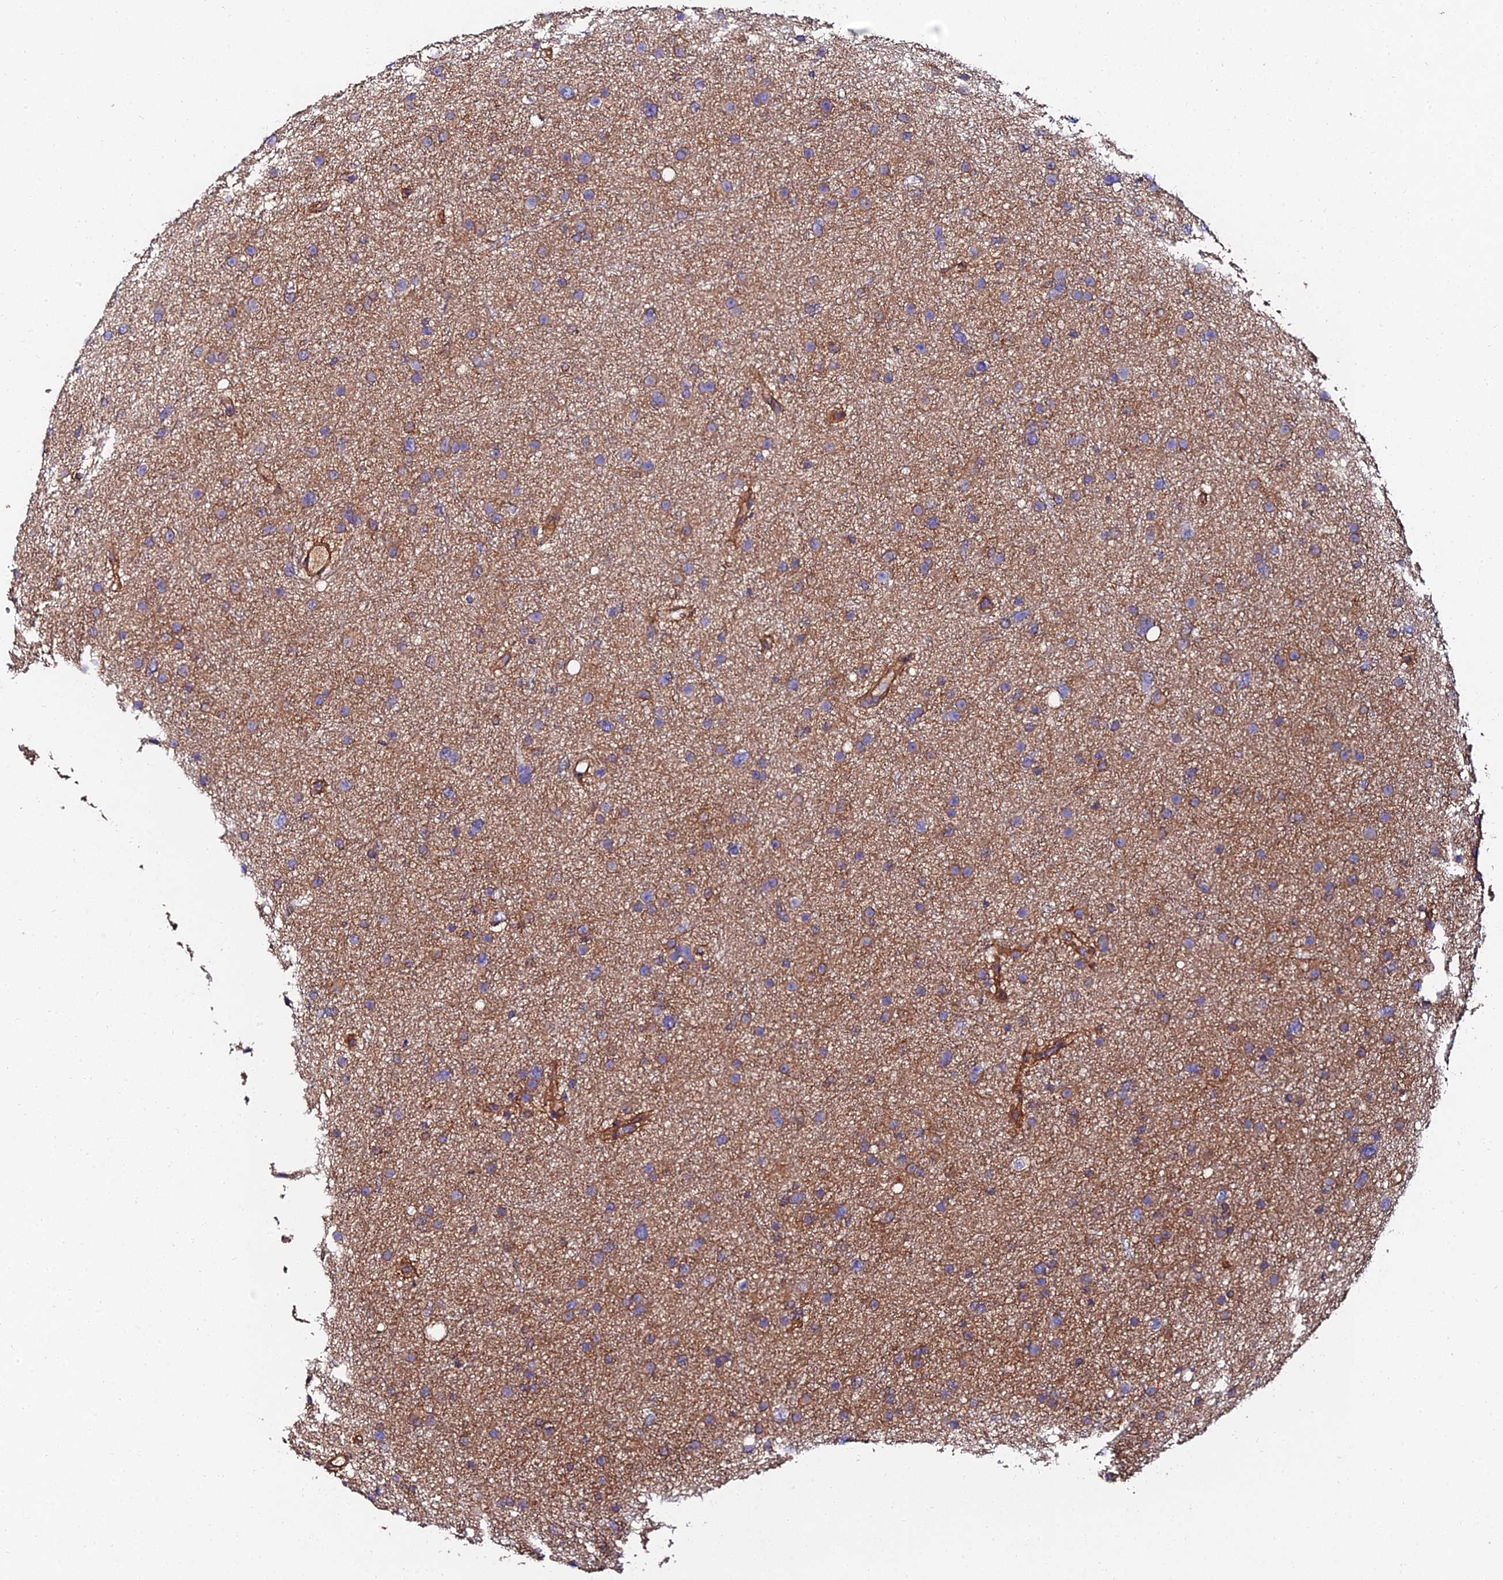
{"staining": {"intensity": "weak", "quantity": "25%-75%", "location": "cytoplasmic/membranous"}, "tissue": "glioma", "cell_type": "Tumor cells", "image_type": "cancer", "snomed": [{"axis": "morphology", "description": "Glioma, malignant, Low grade"}, {"axis": "topography", "description": "Cerebral cortex"}], "caption": "This is a histology image of immunohistochemistry staining of glioma, which shows weak staining in the cytoplasmic/membranous of tumor cells.", "gene": "EXT1", "patient": {"sex": "female", "age": 39}}